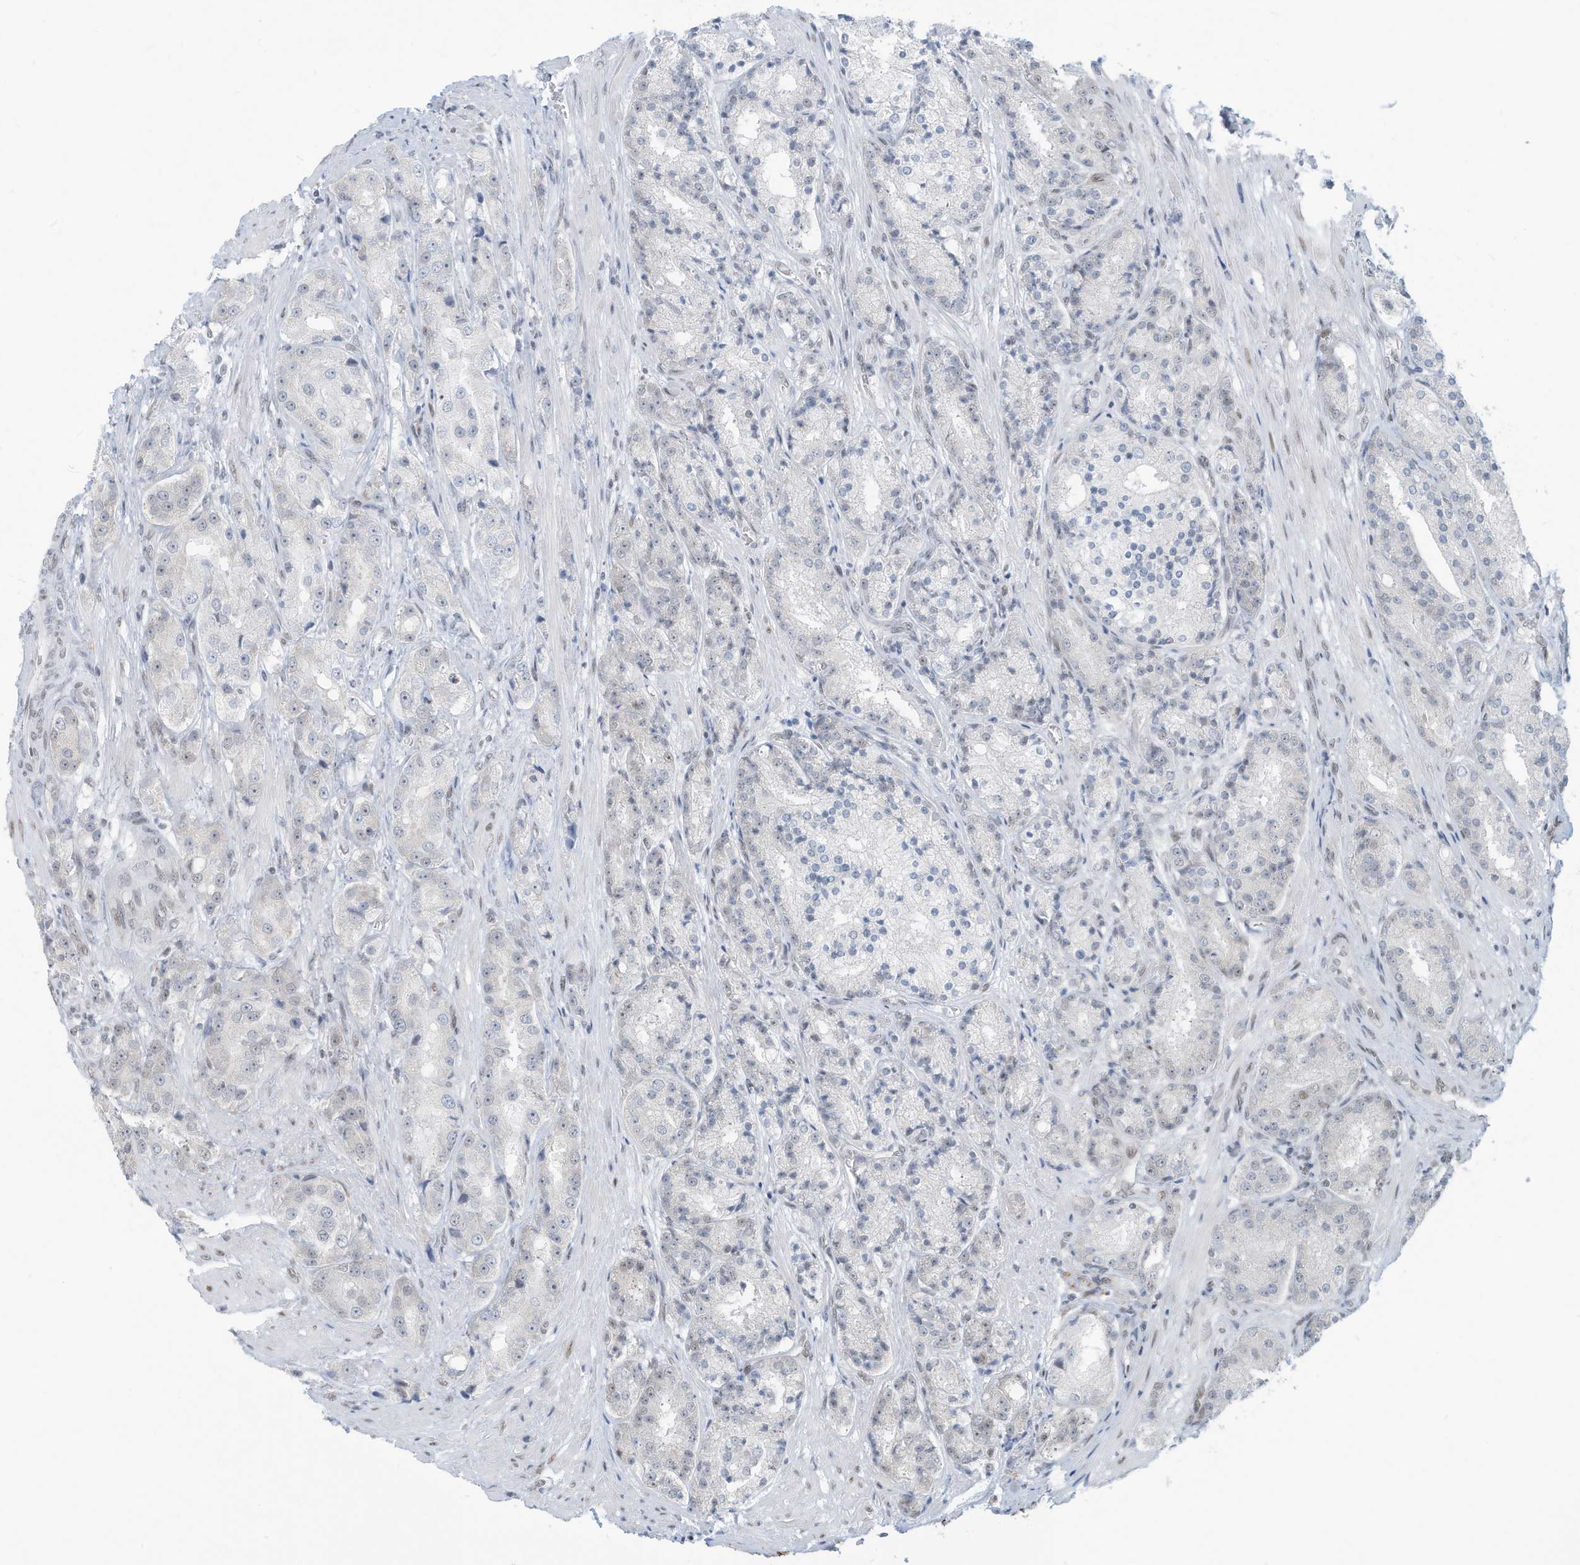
{"staining": {"intensity": "negative", "quantity": "none", "location": "none"}, "tissue": "prostate cancer", "cell_type": "Tumor cells", "image_type": "cancer", "snomed": [{"axis": "morphology", "description": "Adenocarcinoma, High grade"}, {"axis": "topography", "description": "Prostate"}], "caption": "High magnification brightfield microscopy of prostate cancer stained with DAB (brown) and counterstained with hematoxylin (blue): tumor cells show no significant expression.", "gene": "SARNP", "patient": {"sex": "male", "age": 60}}